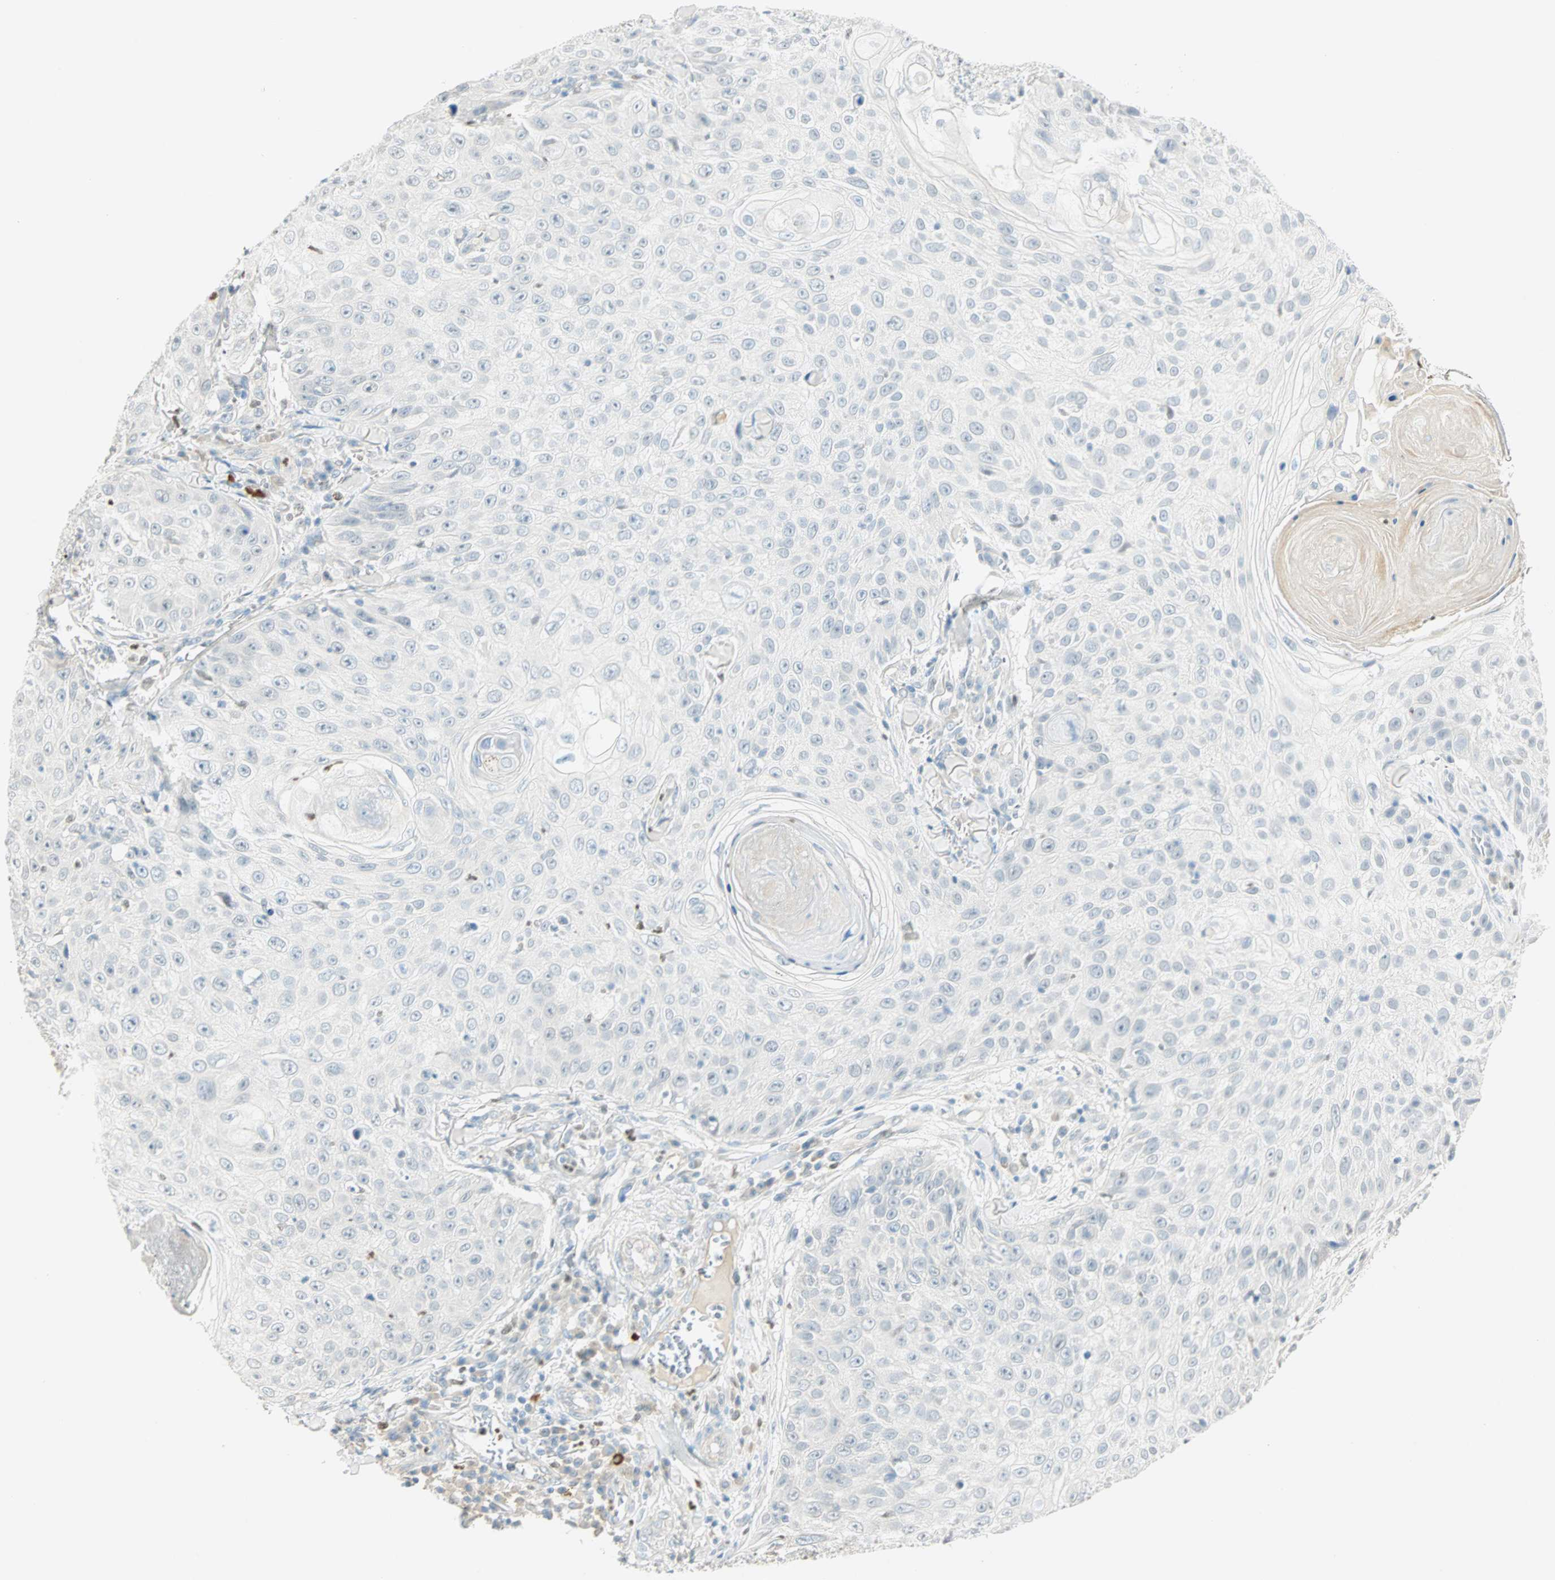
{"staining": {"intensity": "negative", "quantity": "none", "location": "none"}, "tissue": "skin cancer", "cell_type": "Tumor cells", "image_type": "cancer", "snomed": [{"axis": "morphology", "description": "Squamous cell carcinoma, NOS"}, {"axis": "topography", "description": "Skin"}], "caption": "This is an IHC photomicrograph of human squamous cell carcinoma (skin). There is no positivity in tumor cells.", "gene": "MLLT10", "patient": {"sex": "male", "age": 86}}